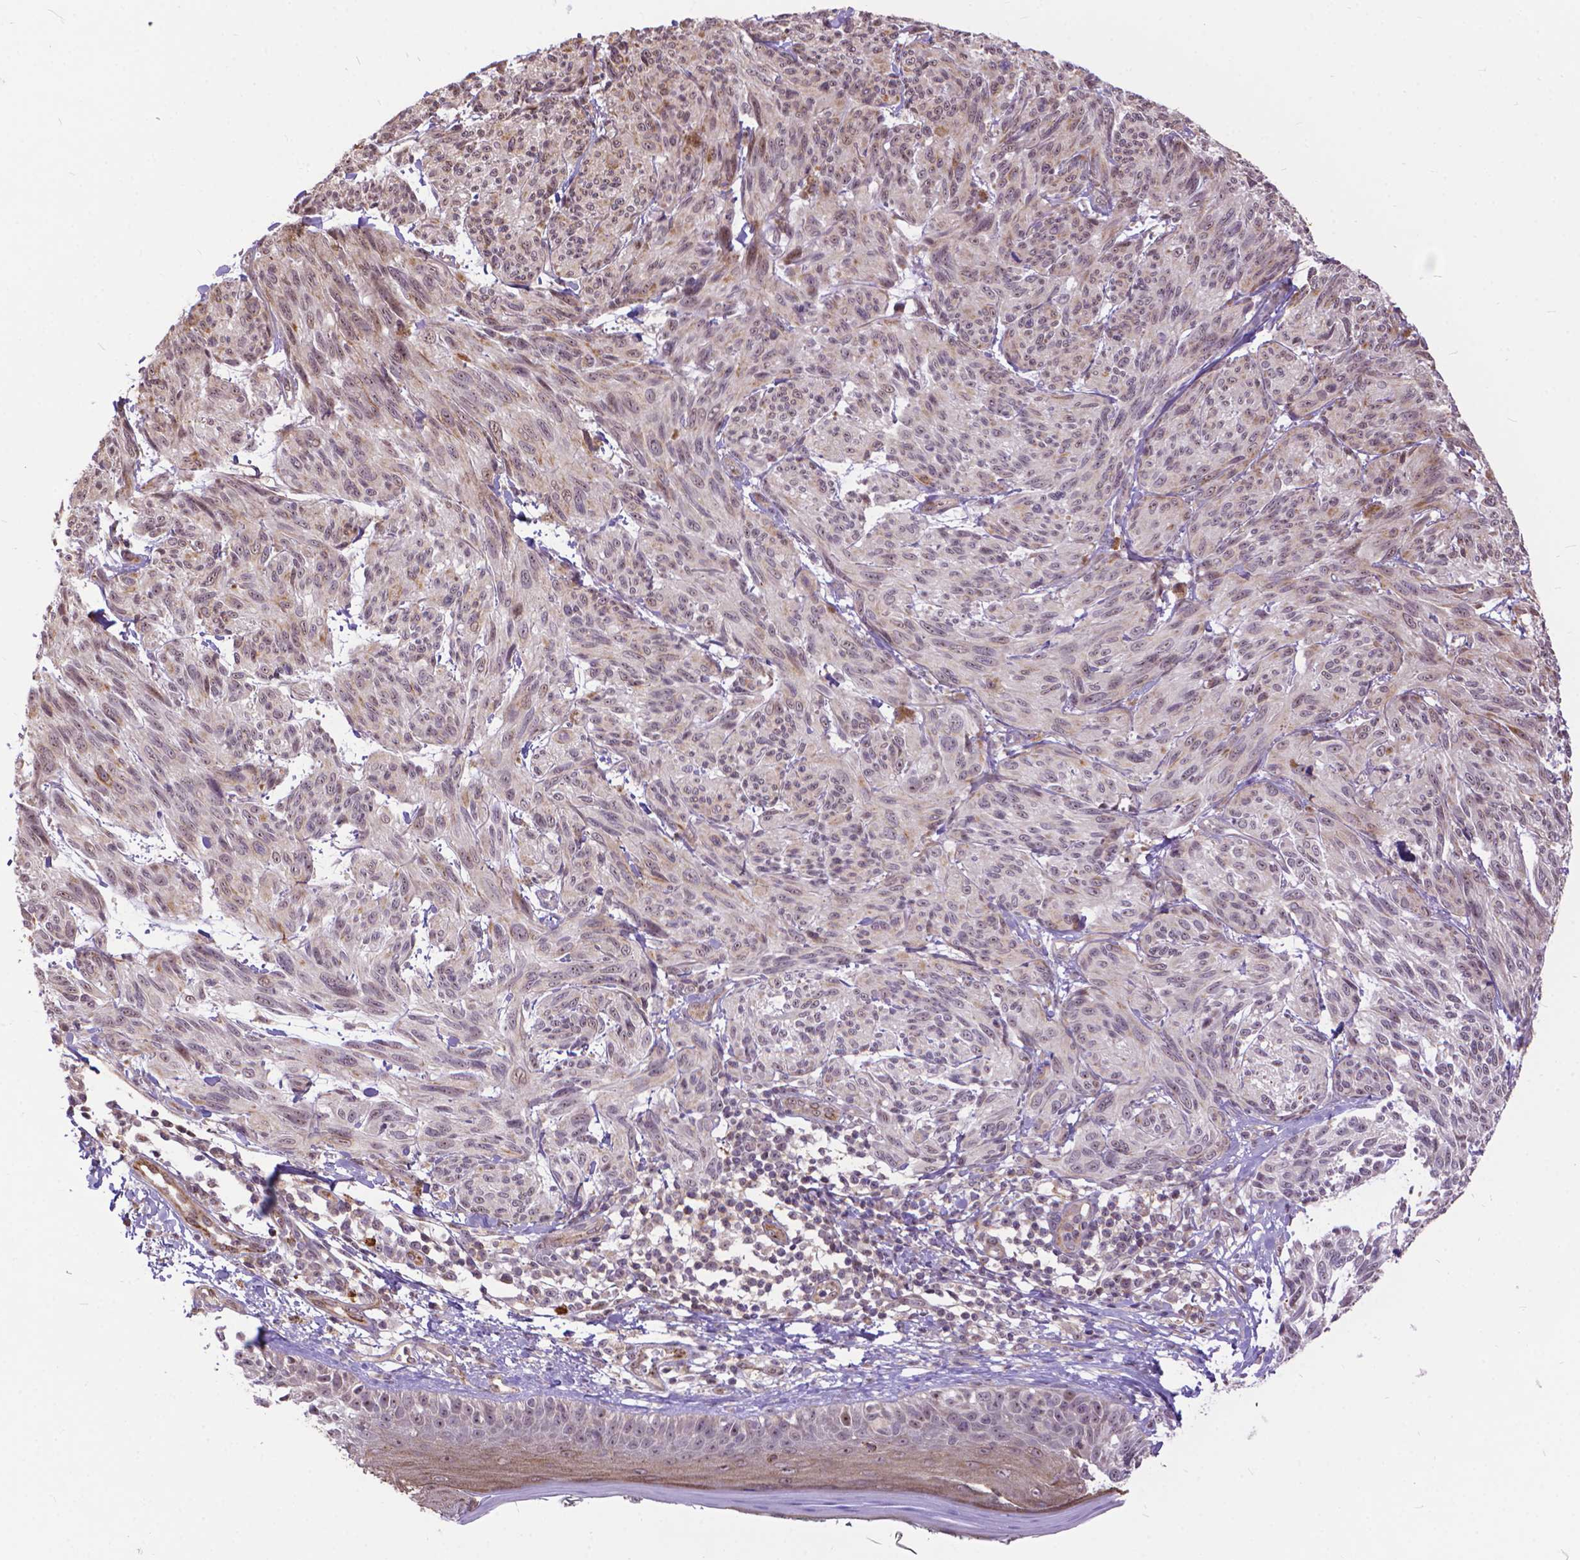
{"staining": {"intensity": "weak", "quantity": "<25%", "location": "nuclear"}, "tissue": "melanoma", "cell_type": "Tumor cells", "image_type": "cancer", "snomed": [{"axis": "morphology", "description": "Malignant melanoma, NOS"}, {"axis": "topography", "description": "Skin"}], "caption": "Immunohistochemical staining of human malignant melanoma shows no significant expression in tumor cells.", "gene": "TMEM135", "patient": {"sex": "male", "age": 79}}